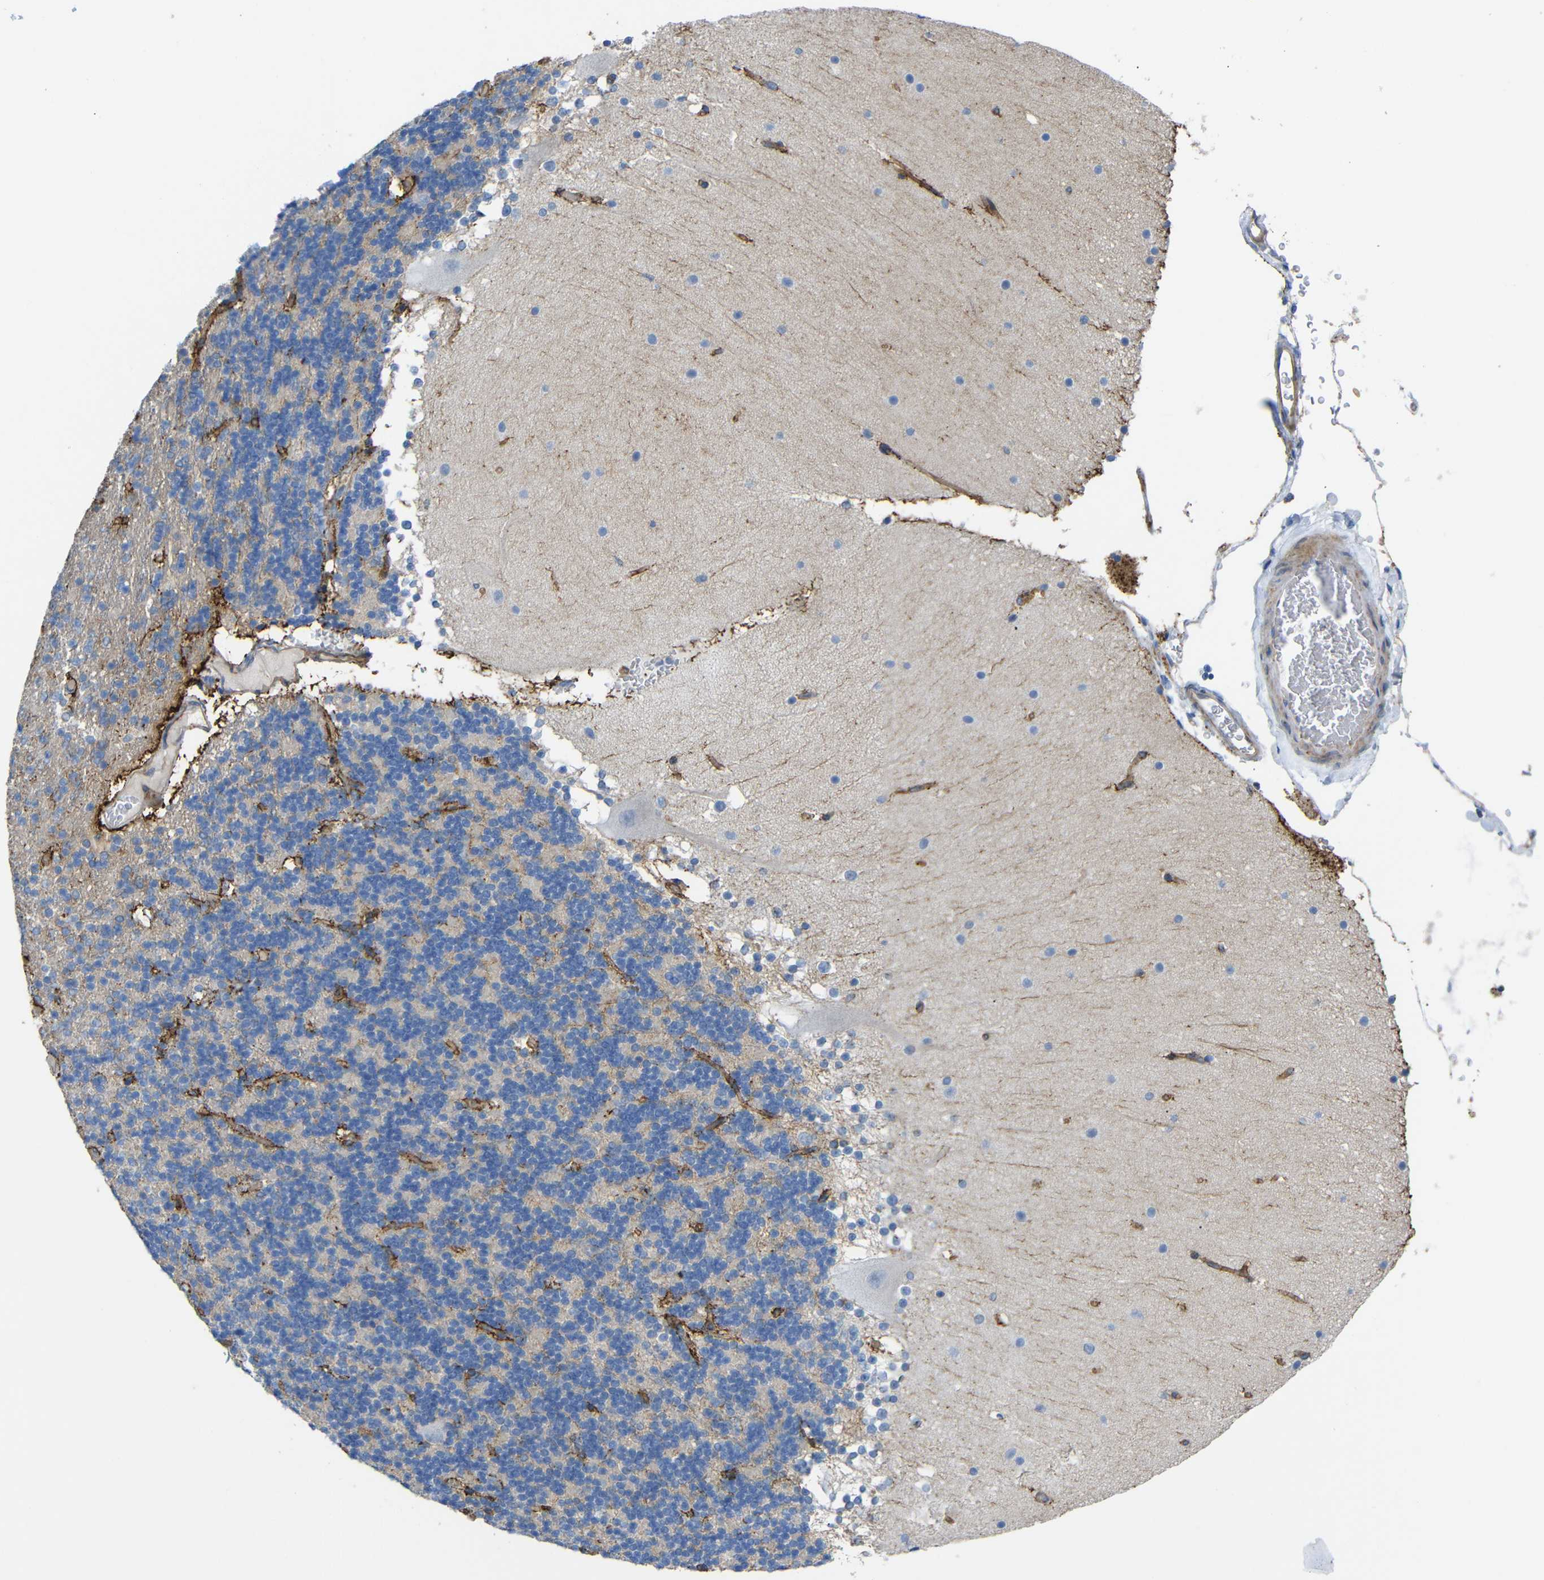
{"staining": {"intensity": "negative", "quantity": "none", "location": "none"}, "tissue": "cerebellum", "cell_type": "Cells in granular layer", "image_type": "normal", "snomed": [{"axis": "morphology", "description": "Normal tissue, NOS"}, {"axis": "topography", "description": "Cerebellum"}], "caption": "The IHC histopathology image has no significant staining in cells in granular layer of cerebellum.", "gene": "SYPL1", "patient": {"sex": "female", "age": 19}}